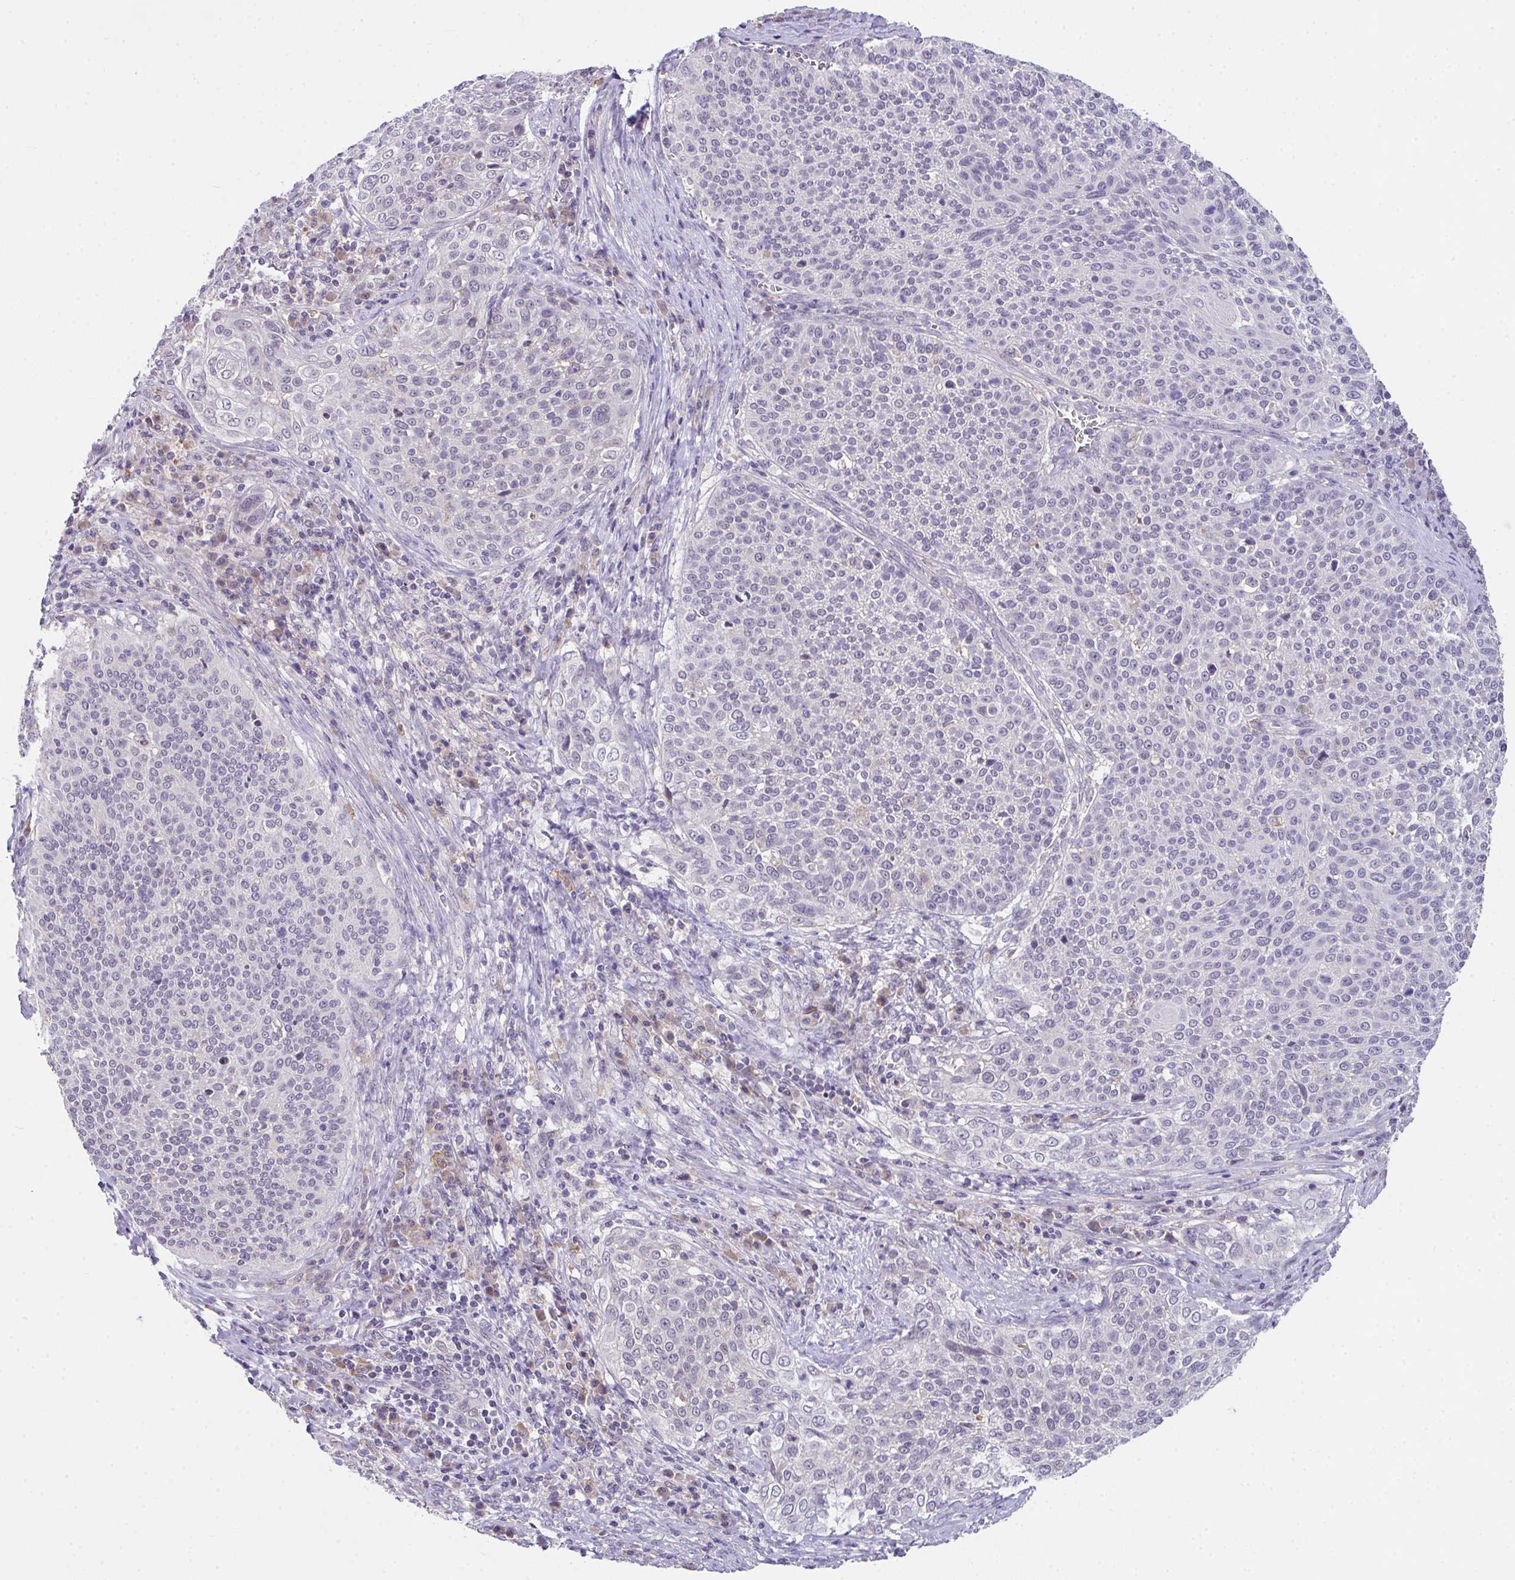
{"staining": {"intensity": "negative", "quantity": "none", "location": "none"}, "tissue": "cervical cancer", "cell_type": "Tumor cells", "image_type": "cancer", "snomed": [{"axis": "morphology", "description": "Squamous cell carcinoma, NOS"}, {"axis": "topography", "description": "Cervix"}], "caption": "Protein analysis of cervical cancer demonstrates no significant expression in tumor cells.", "gene": "GLTPD2", "patient": {"sex": "female", "age": 31}}